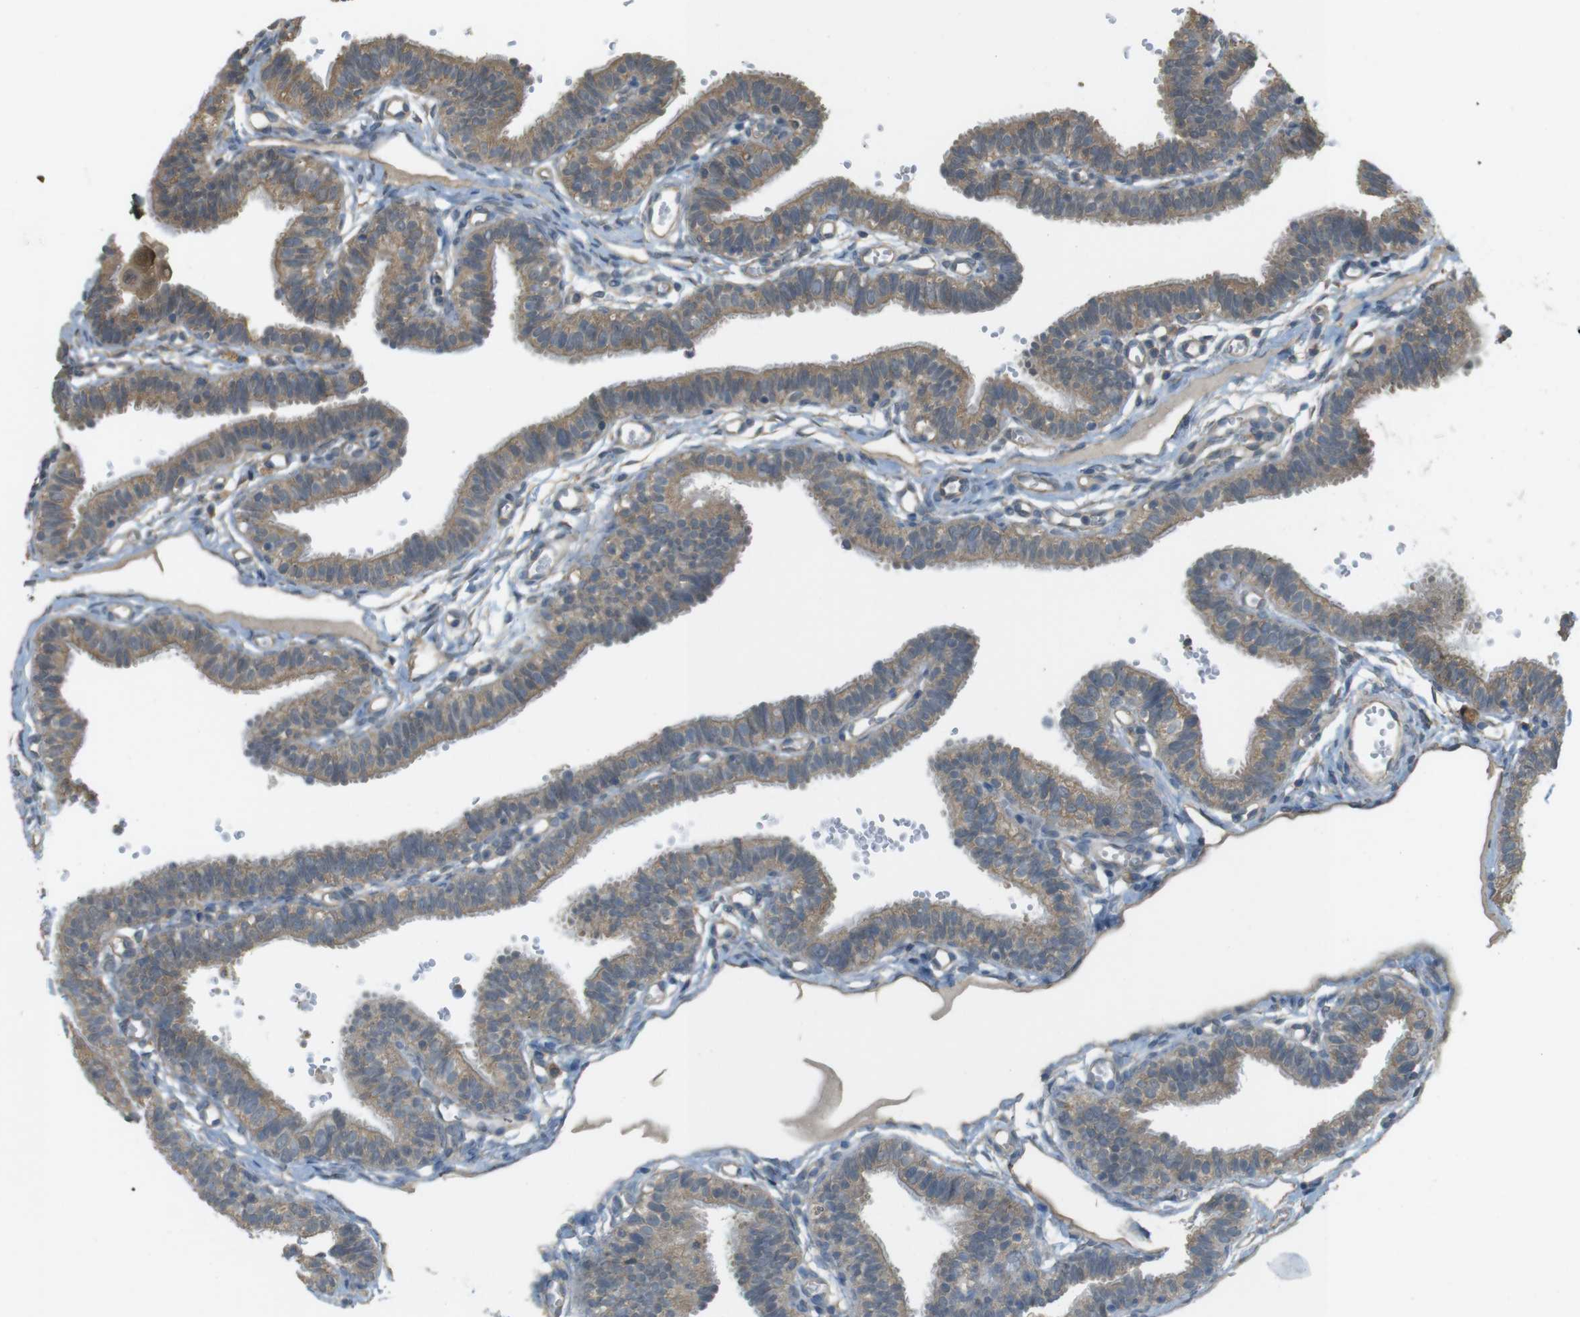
{"staining": {"intensity": "moderate", "quantity": ">75%", "location": "cytoplasmic/membranous"}, "tissue": "fallopian tube", "cell_type": "Glandular cells", "image_type": "normal", "snomed": [{"axis": "morphology", "description": "Normal tissue, NOS"}, {"axis": "topography", "description": "Fallopian tube"}, {"axis": "topography", "description": "Placenta"}], "caption": "Protein staining by immunohistochemistry reveals moderate cytoplasmic/membranous staining in about >75% of glandular cells in normal fallopian tube.", "gene": "ZDHHC20", "patient": {"sex": "female", "age": 34}}